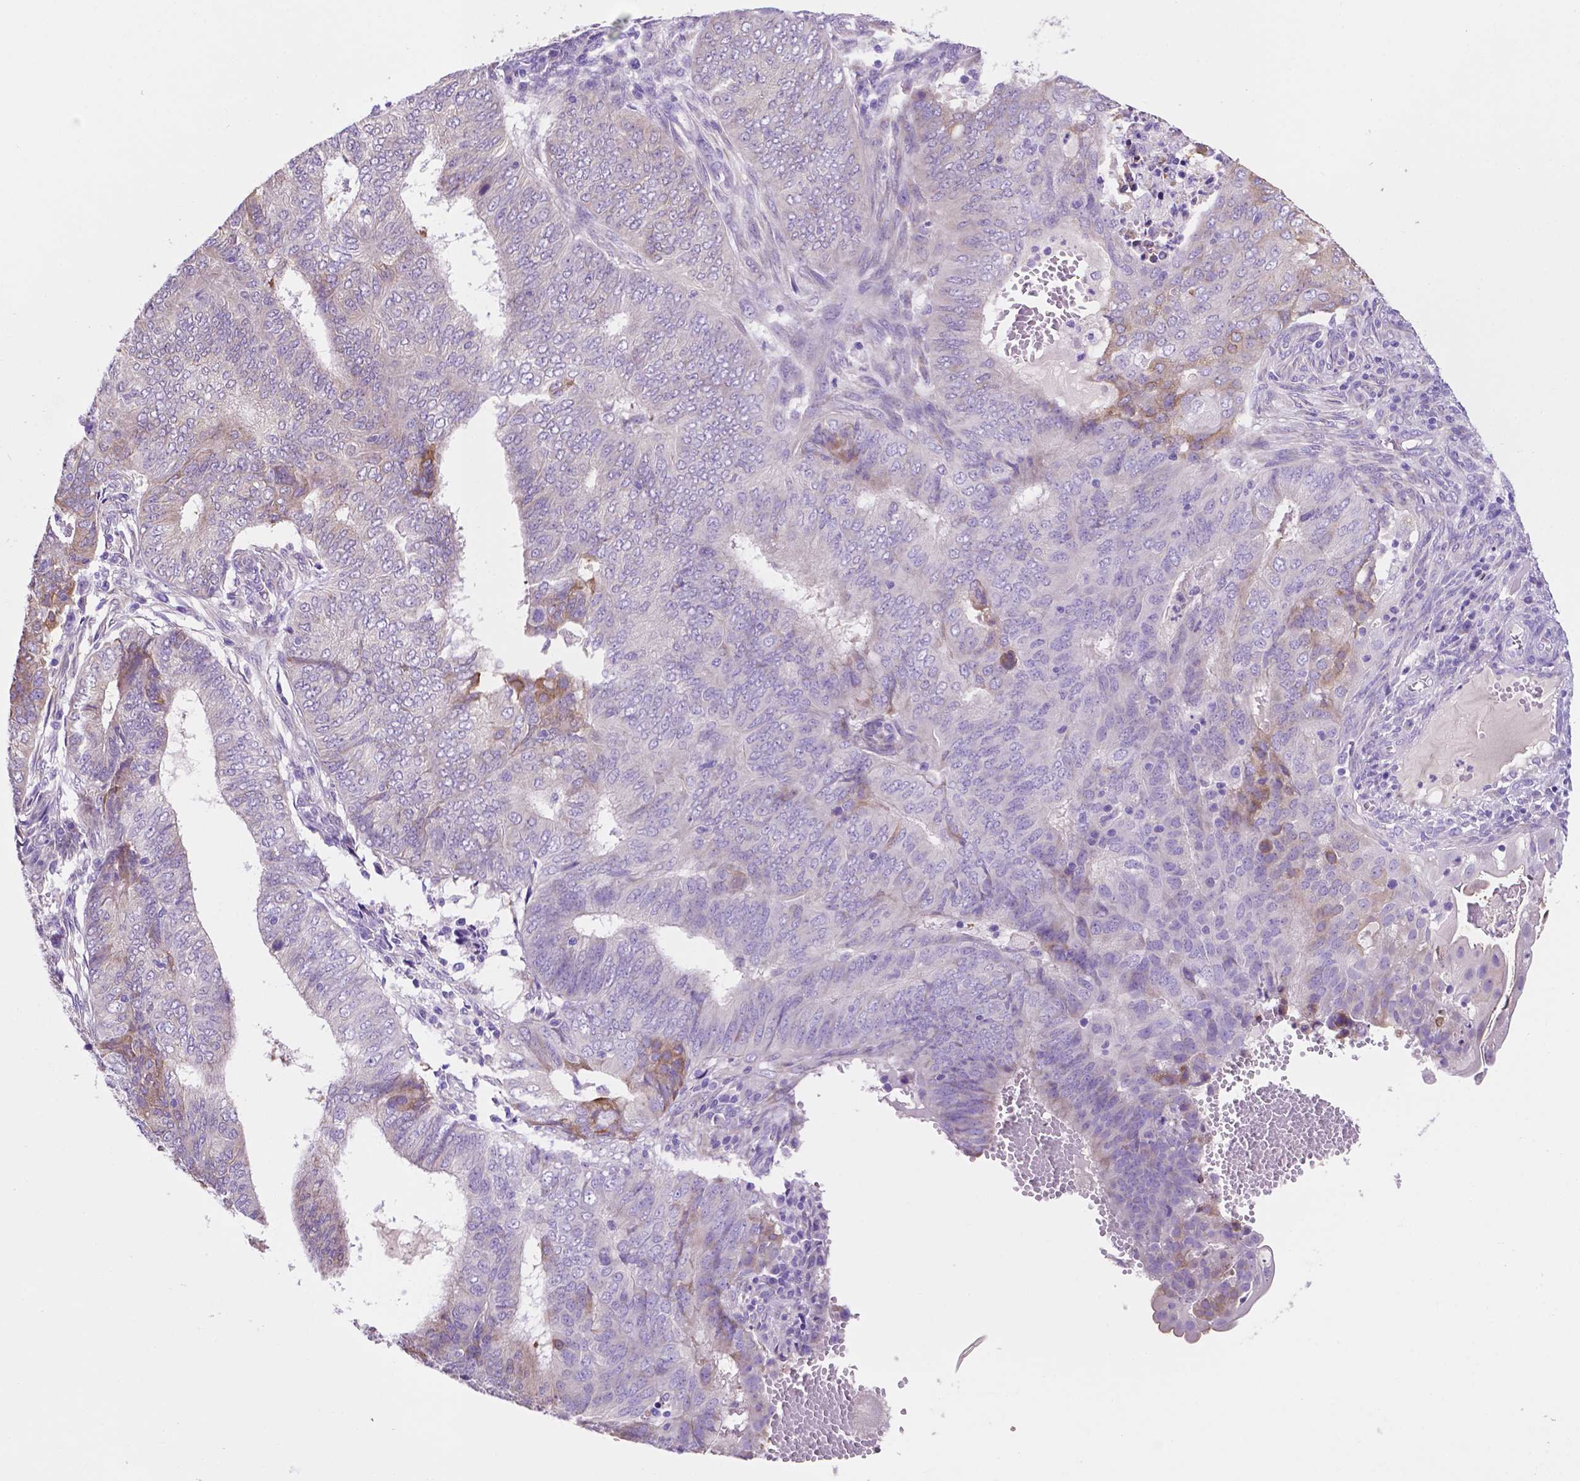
{"staining": {"intensity": "weak", "quantity": "<25%", "location": "cytoplasmic/membranous"}, "tissue": "endometrial cancer", "cell_type": "Tumor cells", "image_type": "cancer", "snomed": [{"axis": "morphology", "description": "Adenocarcinoma, NOS"}, {"axis": "topography", "description": "Endometrium"}], "caption": "An immunohistochemistry (IHC) histopathology image of endometrial cancer (adenocarcinoma) is shown. There is no staining in tumor cells of endometrial cancer (adenocarcinoma).", "gene": "CEACAM7", "patient": {"sex": "female", "age": 62}}